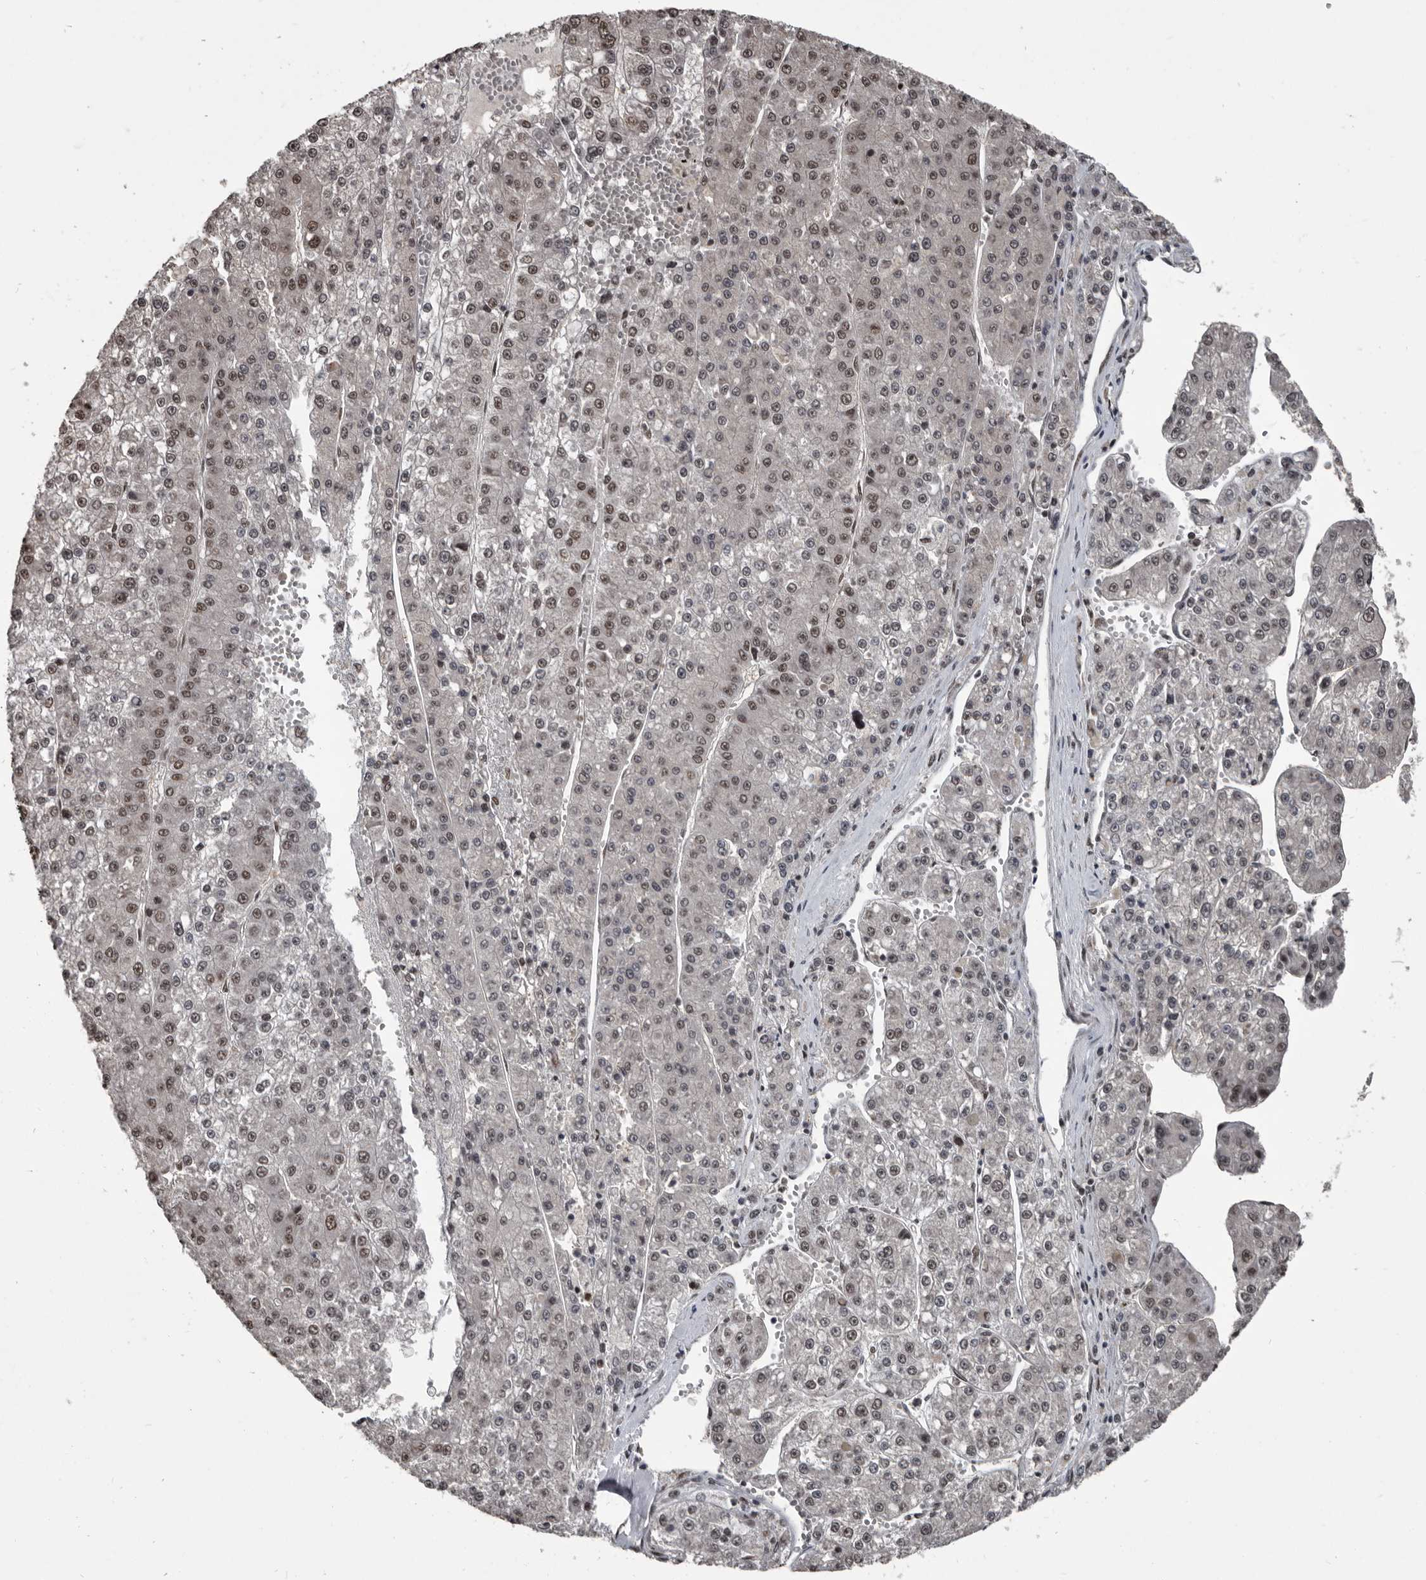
{"staining": {"intensity": "moderate", "quantity": "25%-75%", "location": "nuclear"}, "tissue": "liver cancer", "cell_type": "Tumor cells", "image_type": "cancer", "snomed": [{"axis": "morphology", "description": "Carcinoma, Hepatocellular, NOS"}, {"axis": "topography", "description": "Liver"}], "caption": "A photomicrograph showing moderate nuclear staining in approximately 25%-75% of tumor cells in hepatocellular carcinoma (liver), as visualized by brown immunohistochemical staining.", "gene": "CHD1L", "patient": {"sex": "female", "age": 73}}